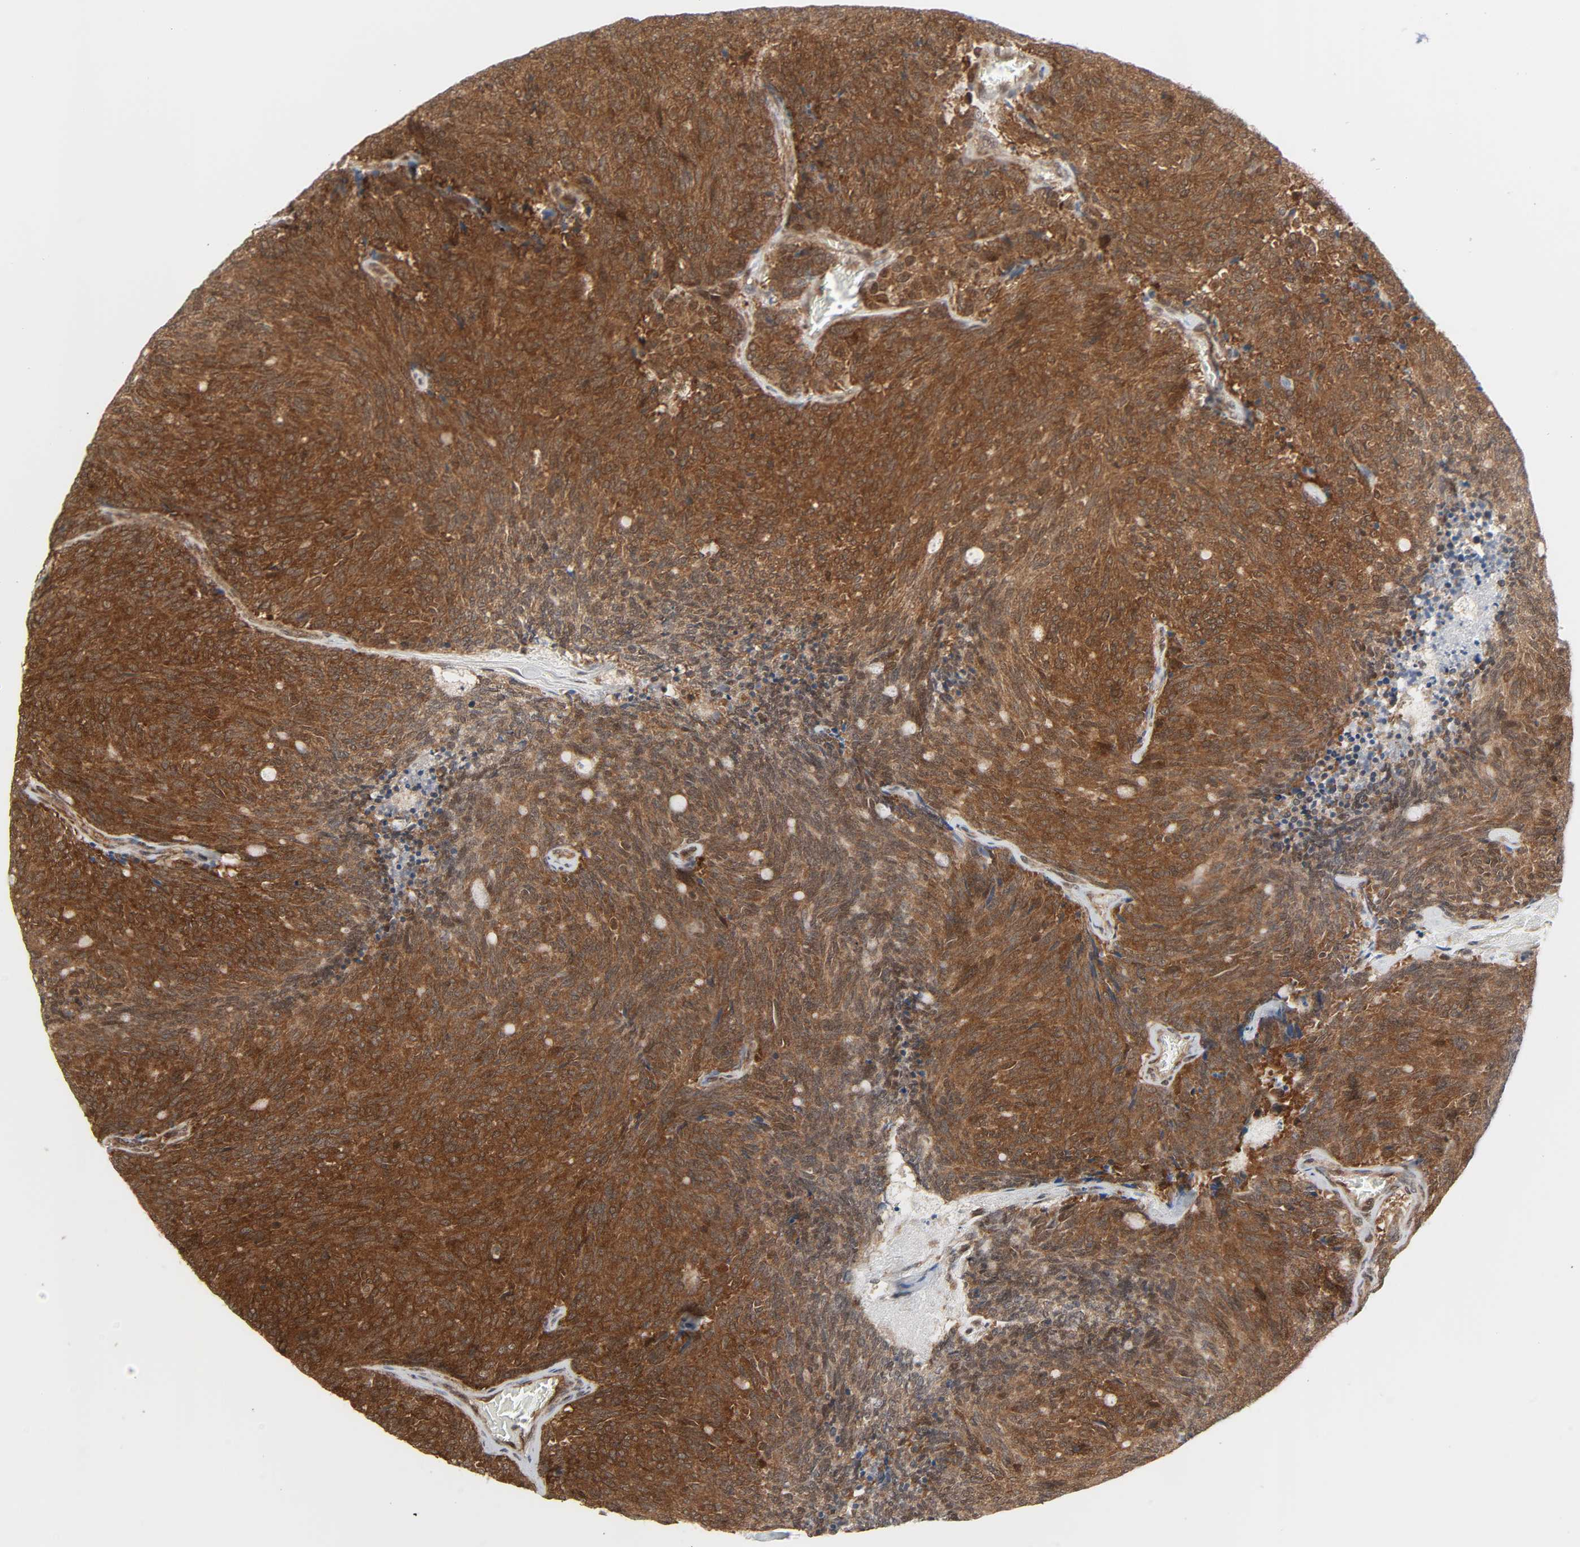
{"staining": {"intensity": "strong", "quantity": ">75%", "location": "cytoplasmic/membranous"}, "tissue": "carcinoid", "cell_type": "Tumor cells", "image_type": "cancer", "snomed": [{"axis": "morphology", "description": "Carcinoid, malignant, NOS"}, {"axis": "topography", "description": "Pancreas"}], "caption": "A micrograph of carcinoid stained for a protein shows strong cytoplasmic/membranous brown staining in tumor cells.", "gene": "GSK3A", "patient": {"sex": "female", "age": 54}}